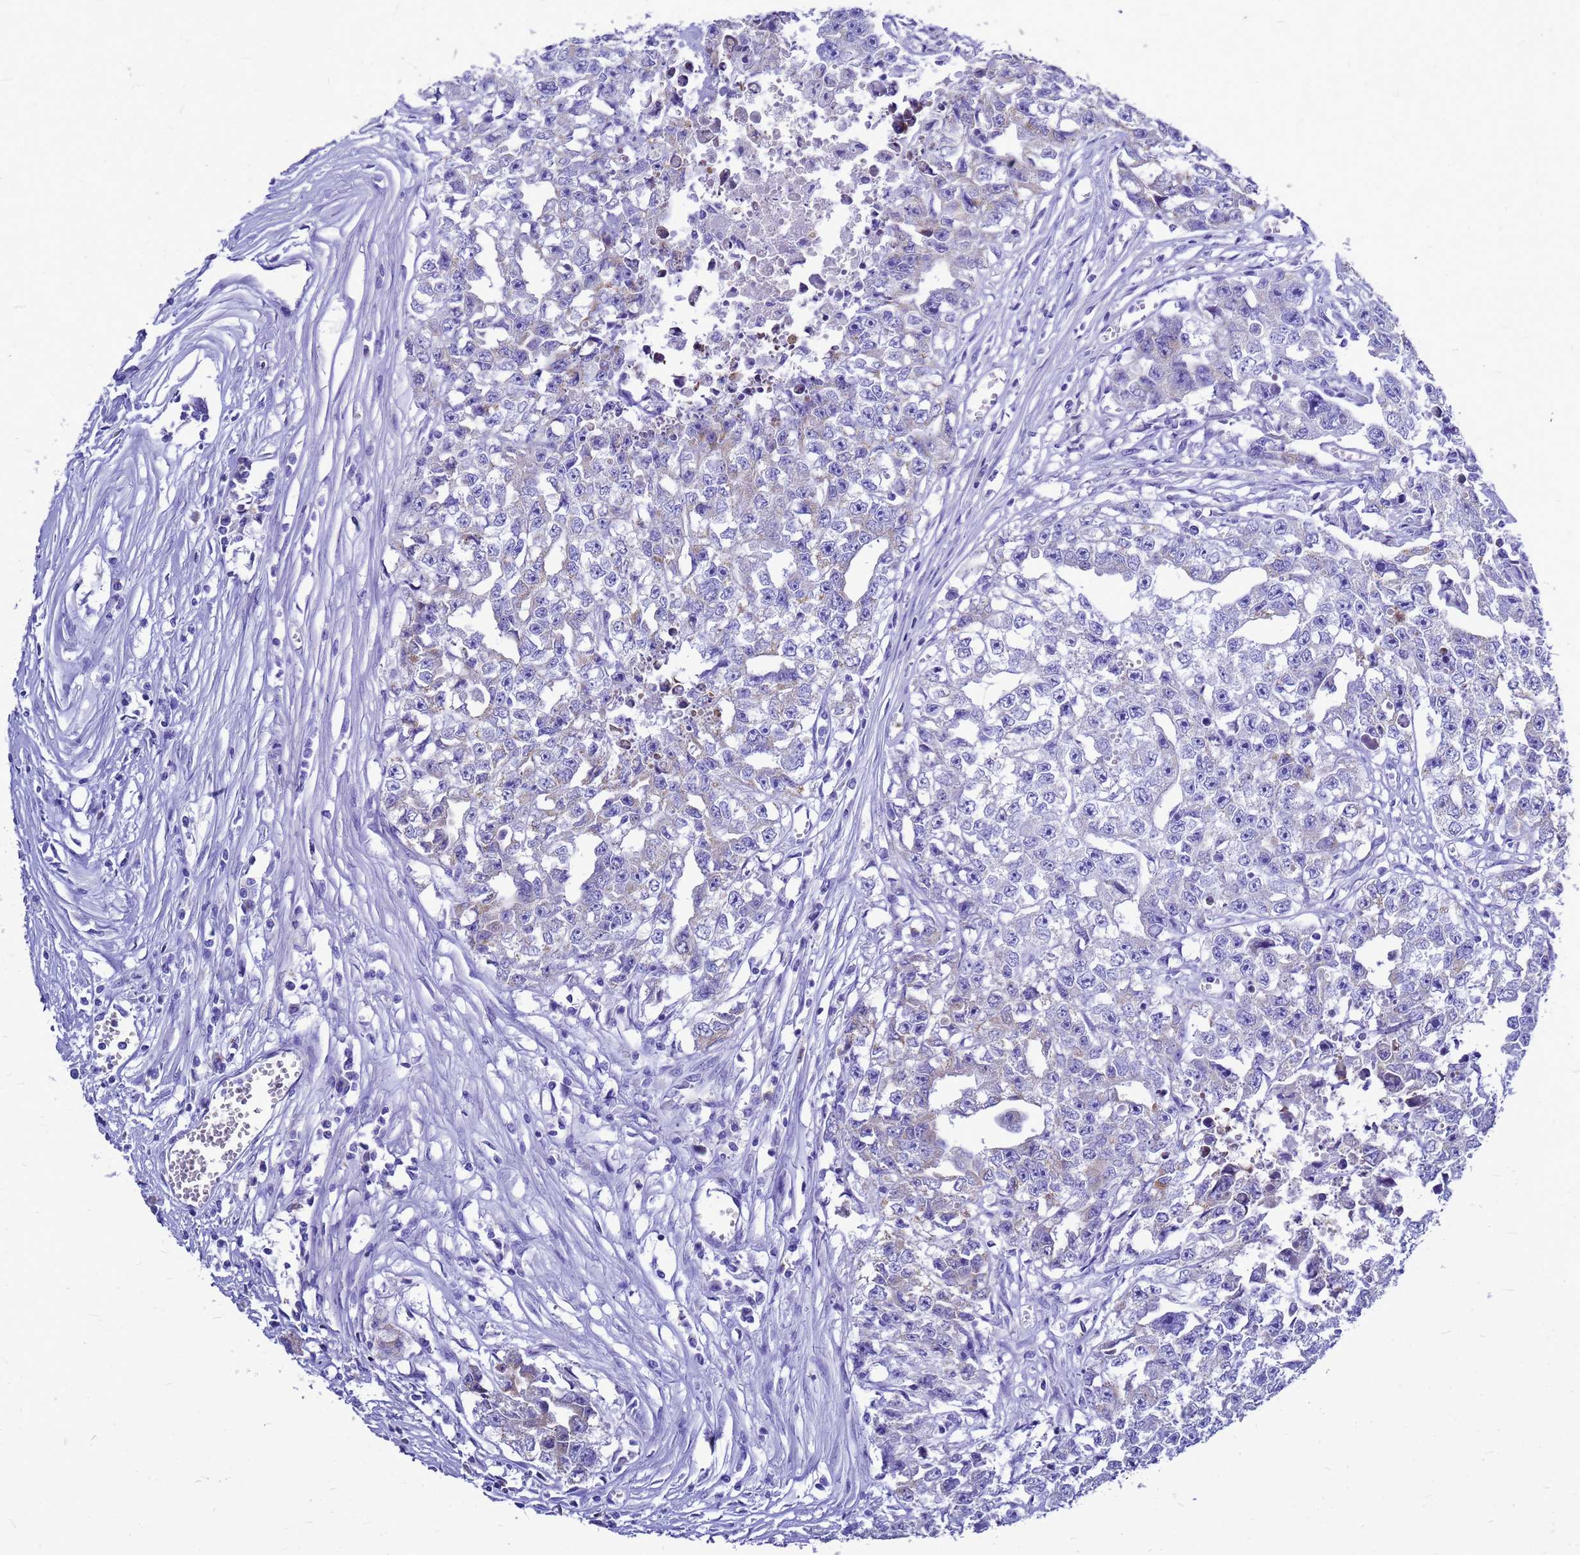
{"staining": {"intensity": "negative", "quantity": "none", "location": "none"}, "tissue": "testis cancer", "cell_type": "Tumor cells", "image_type": "cancer", "snomed": [{"axis": "morphology", "description": "Seminoma, NOS"}, {"axis": "morphology", "description": "Carcinoma, Embryonal, NOS"}, {"axis": "topography", "description": "Testis"}], "caption": "High power microscopy photomicrograph of an immunohistochemistry (IHC) histopathology image of seminoma (testis), revealing no significant expression in tumor cells.", "gene": "OR52E2", "patient": {"sex": "male", "age": 43}}